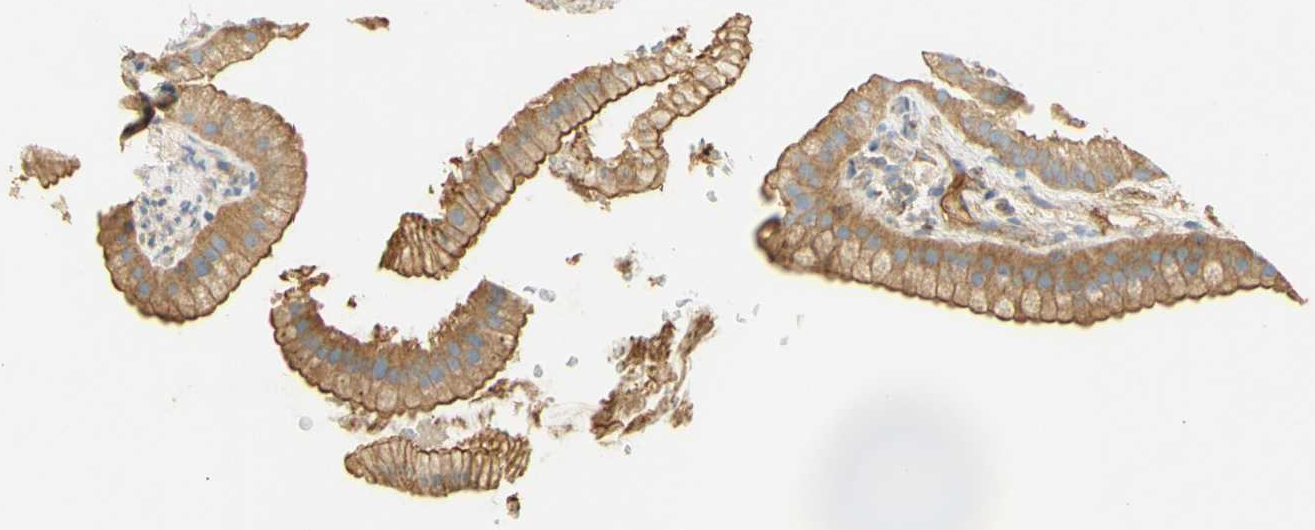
{"staining": {"intensity": "moderate", "quantity": ">75%", "location": "cytoplasmic/membranous"}, "tissue": "gallbladder", "cell_type": "Glandular cells", "image_type": "normal", "snomed": [{"axis": "morphology", "description": "Normal tissue, NOS"}, {"axis": "topography", "description": "Gallbladder"}], "caption": "Unremarkable gallbladder shows moderate cytoplasmic/membranous staining in about >75% of glandular cells, visualized by immunohistochemistry. Nuclei are stained in blue.", "gene": "KCNE4", "patient": {"sex": "female", "age": 64}}